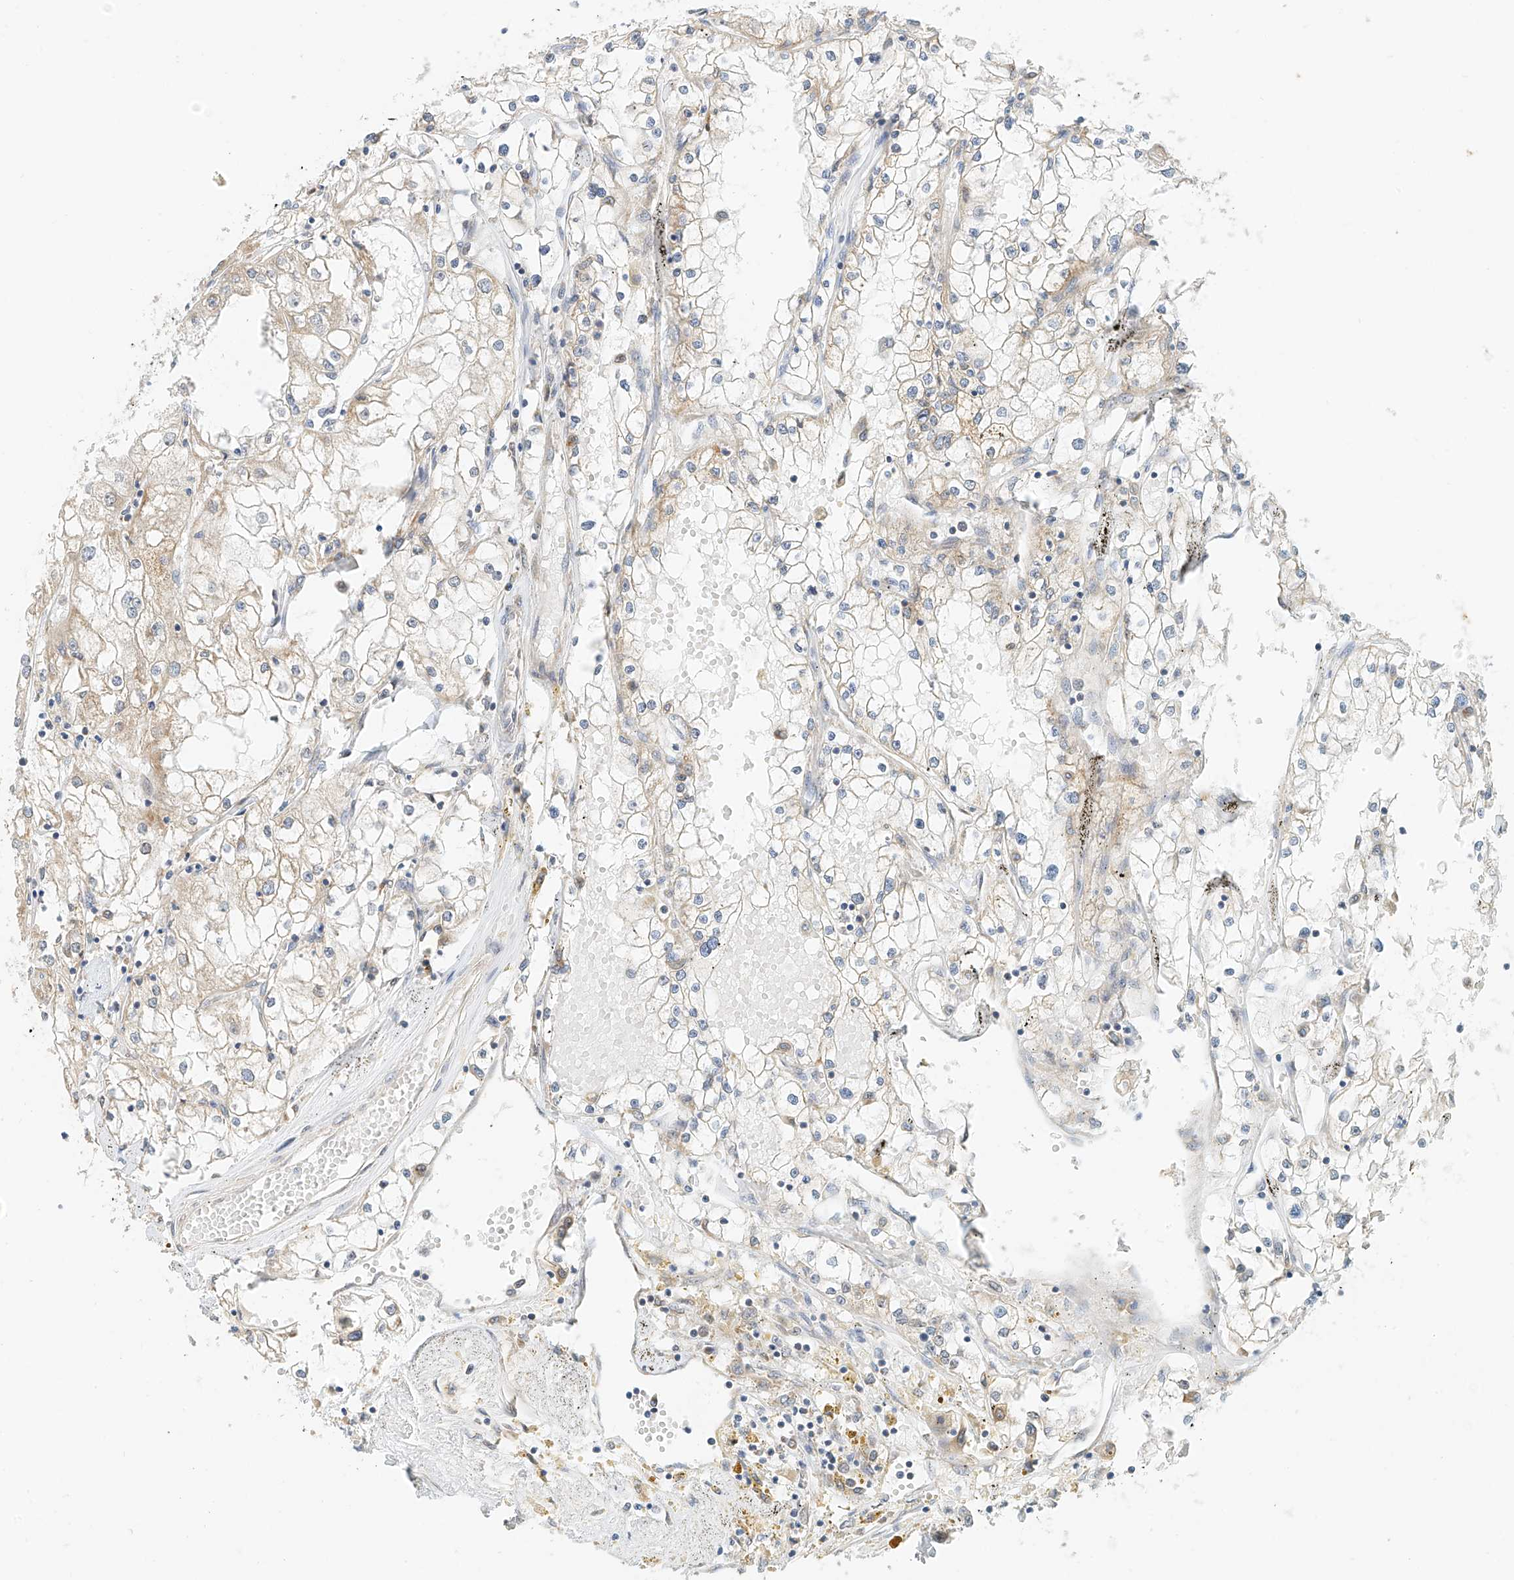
{"staining": {"intensity": "moderate", "quantity": "<25%", "location": "cytoplasmic/membranous"}, "tissue": "renal cancer", "cell_type": "Tumor cells", "image_type": "cancer", "snomed": [{"axis": "morphology", "description": "Adenocarcinoma, NOS"}, {"axis": "topography", "description": "Kidney"}], "caption": "Immunohistochemical staining of renal adenocarcinoma exhibits moderate cytoplasmic/membranous protein staining in approximately <25% of tumor cells.", "gene": "PPA2", "patient": {"sex": "male", "age": 56}}